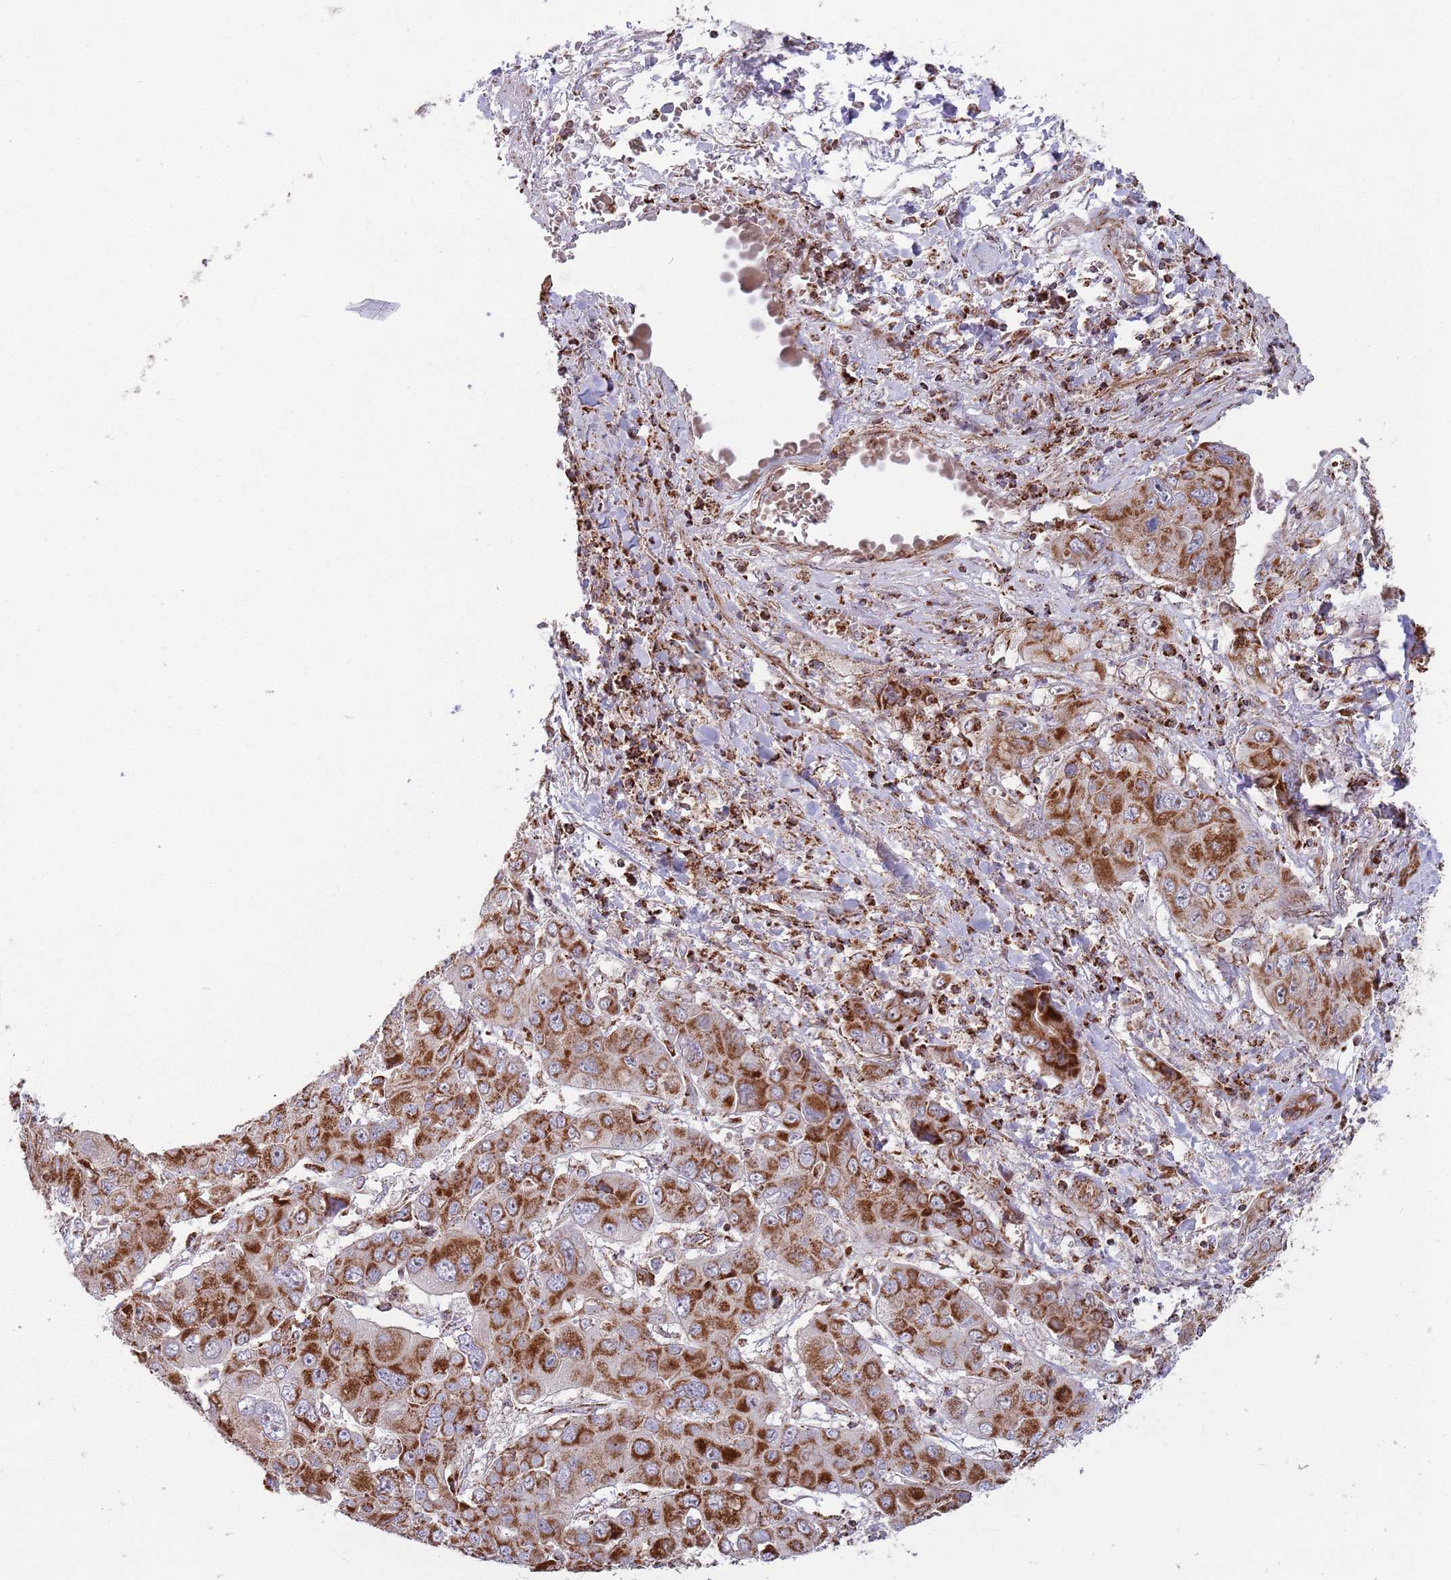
{"staining": {"intensity": "strong", "quantity": ">75%", "location": "cytoplasmic/membranous"}, "tissue": "liver cancer", "cell_type": "Tumor cells", "image_type": "cancer", "snomed": [{"axis": "morphology", "description": "Cholangiocarcinoma"}, {"axis": "topography", "description": "Liver"}], "caption": "Protein analysis of liver cholangiocarcinoma tissue demonstrates strong cytoplasmic/membranous positivity in about >75% of tumor cells. (brown staining indicates protein expression, while blue staining denotes nuclei).", "gene": "ATP5PD", "patient": {"sex": "male", "age": 67}}